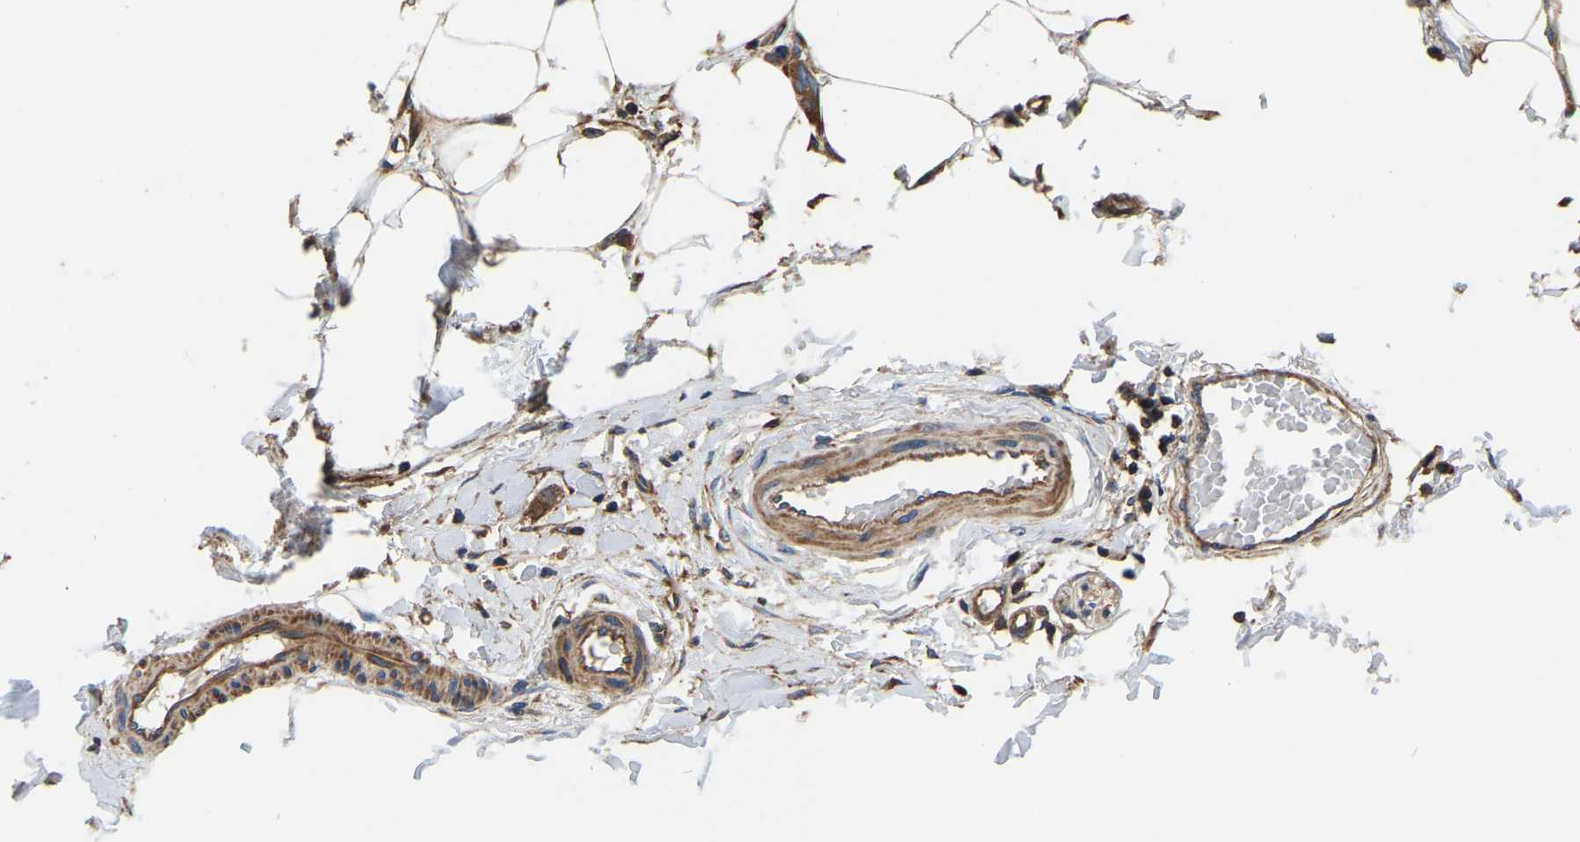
{"staining": {"intensity": "strong", "quantity": ">75%", "location": "cytoplasmic/membranous"}, "tissue": "breast cancer", "cell_type": "Tumor cells", "image_type": "cancer", "snomed": [{"axis": "morphology", "description": "Lobular carcinoma"}, {"axis": "topography", "description": "Skin"}, {"axis": "topography", "description": "Breast"}], "caption": "The photomicrograph displays immunohistochemical staining of breast lobular carcinoma. There is strong cytoplasmic/membranous positivity is identified in about >75% of tumor cells.", "gene": "GARS1", "patient": {"sex": "female", "age": 46}}